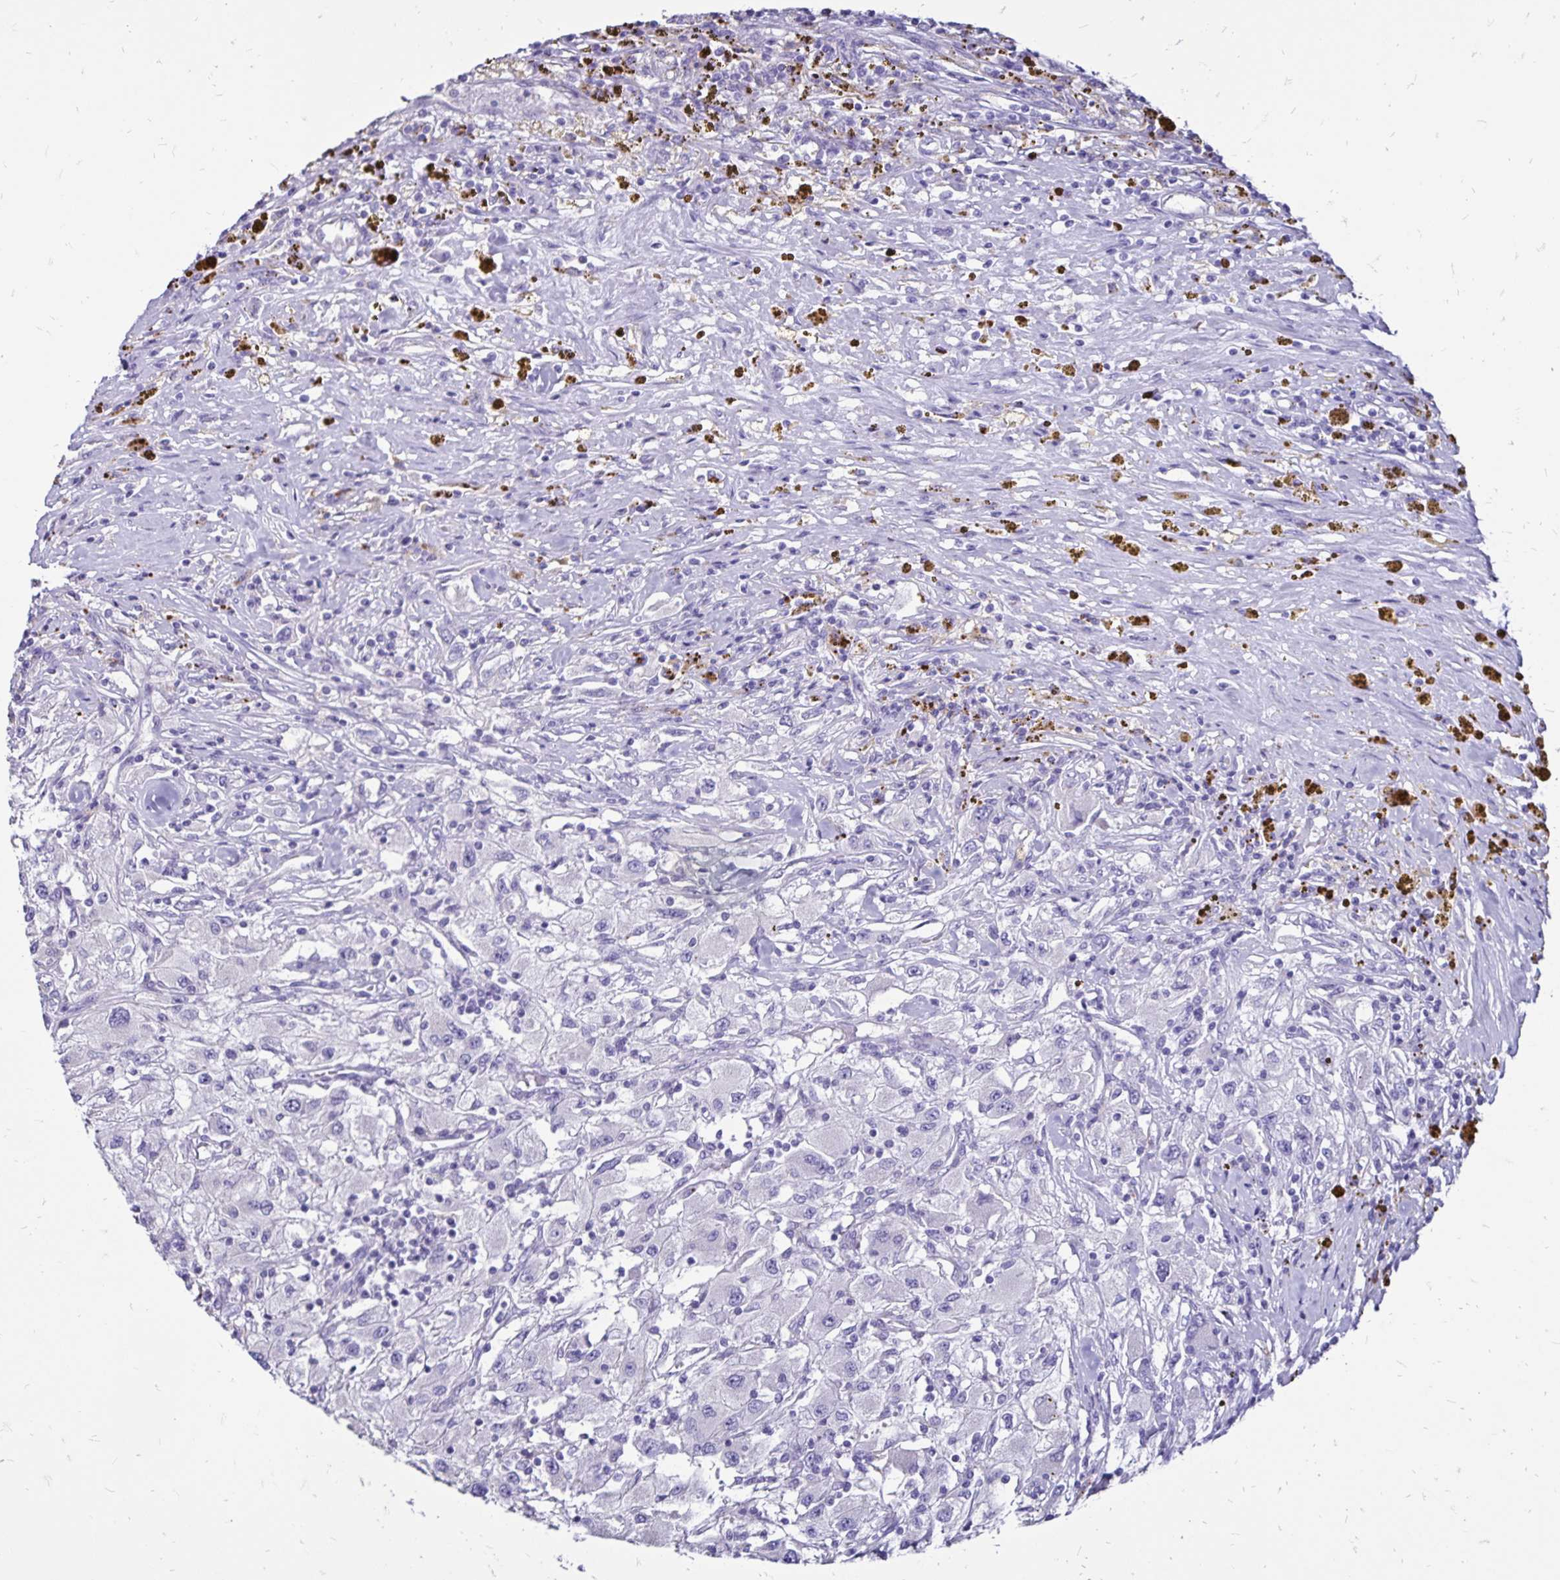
{"staining": {"intensity": "negative", "quantity": "none", "location": "none"}, "tissue": "renal cancer", "cell_type": "Tumor cells", "image_type": "cancer", "snomed": [{"axis": "morphology", "description": "Adenocarcinoma, NOS"}, {"axis": "topography", "description": "Kidney"}], "caption": "Immunohistochemistry histopathology image of neoplastic tissue: human renal cancer (adenocarcinoma) stained with DAB (3,3'-diaminobenzidine) demonstrates no significant protein staining in tumor cells.", "gene": "EVPL", "patient": {"sex": "female", "age": 67}}